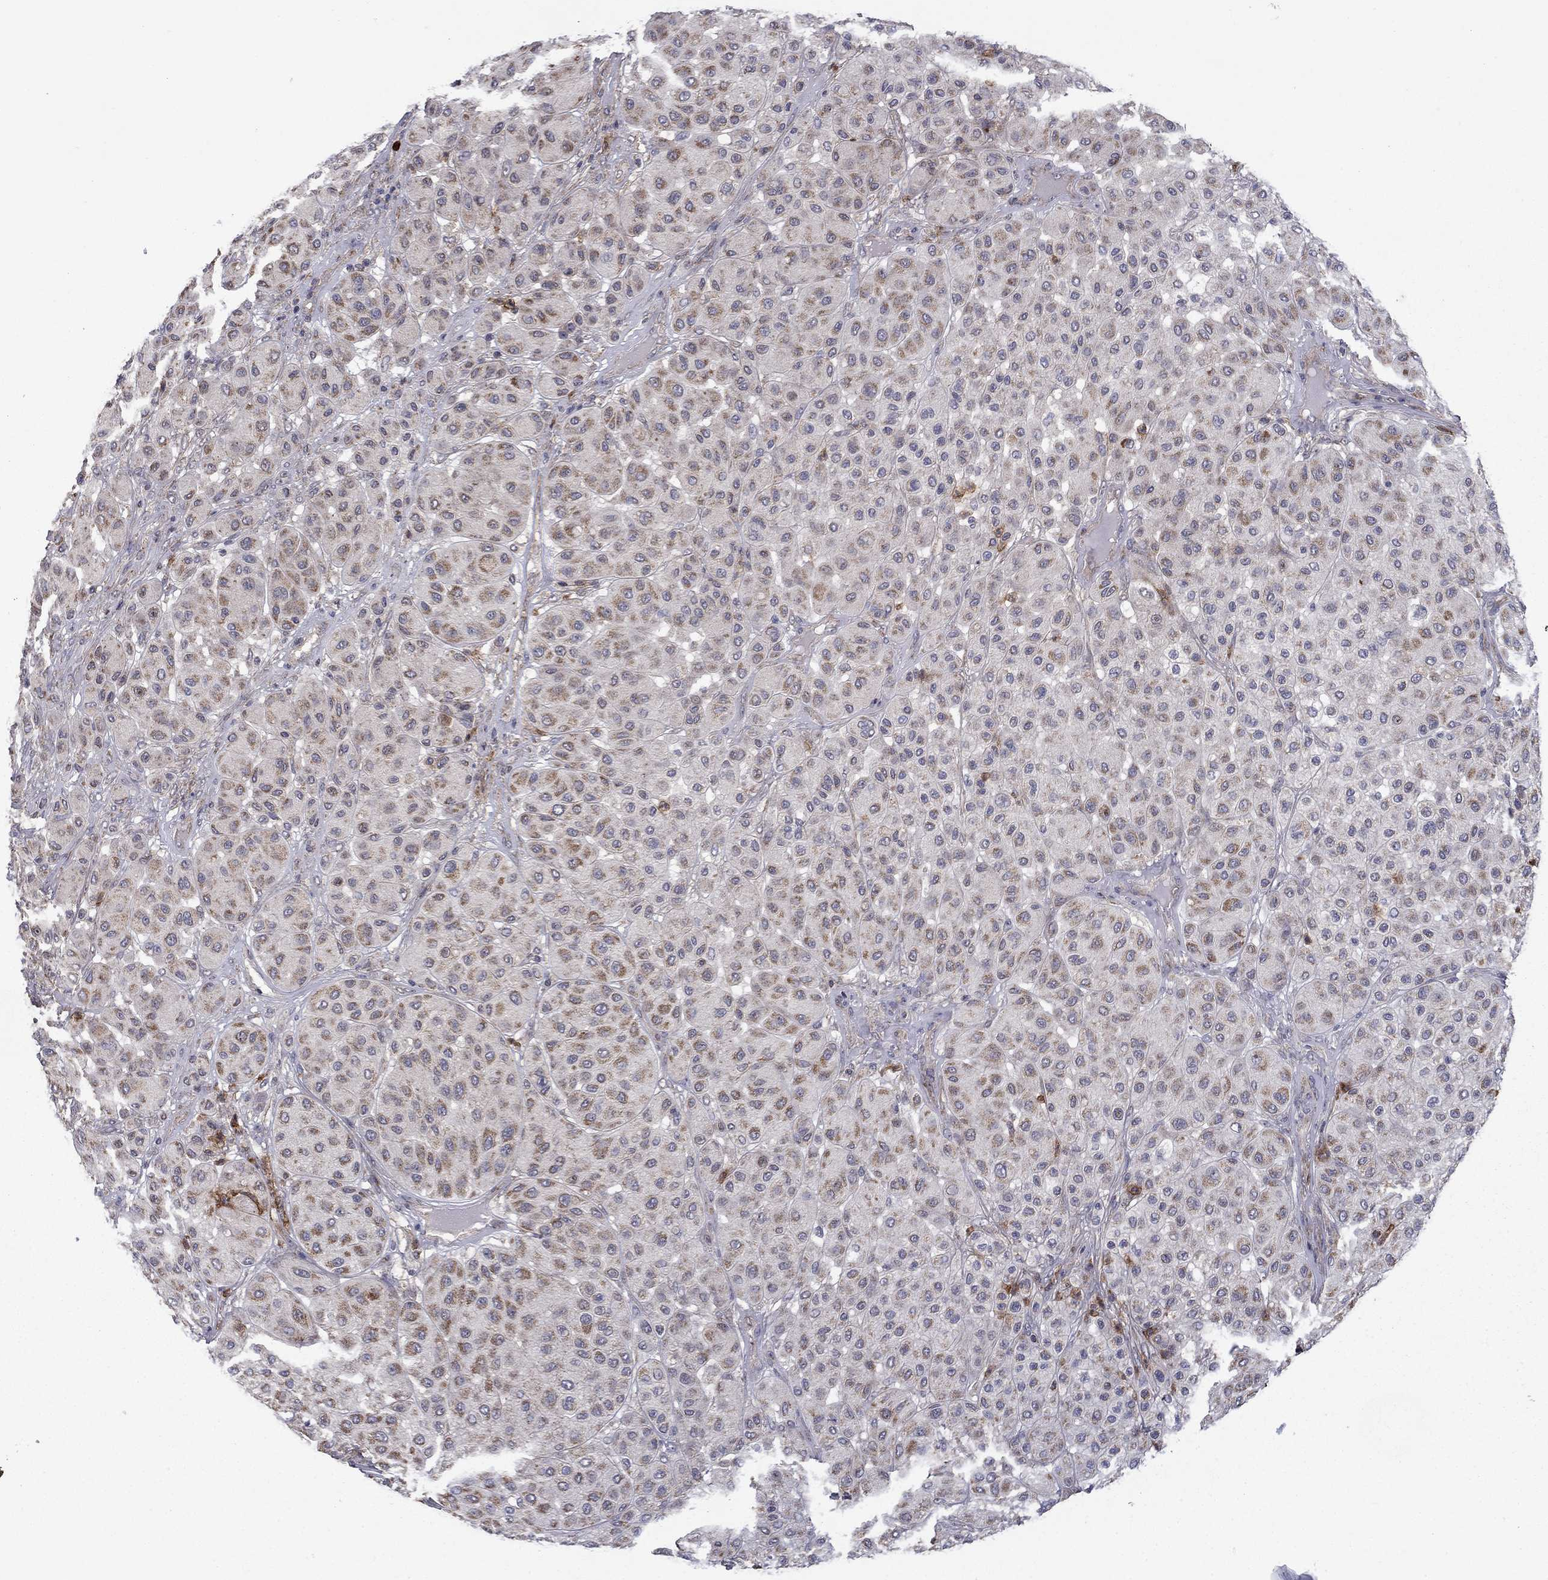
{"staining": {"intensity": "moderate", "quantity": "<25%", "location": "cytoplasmic/membranous"}, "tissue": "melanoma", "cell_type": "Tumor cells", "image_type": "cancer", "snomed": [{"axis": "morphology", "description": "Malignant melanoma, Metastatic site"}, {"axis": "topography", "description": "Smooth muscle"}], "caption": "Immunohistochemistry (IHC) histopathology image of neoplastic tissue: melanoma stained using immunohistochemistry (IHC) reveals low levels of moderate protein expression localized specifically in the cytoplasmic/membranous of tumor cells, appearing as a cytoplasmic/membranous brown color.", "gene": "DOP1B", "patient": {"sex": "male", "age": 41}}